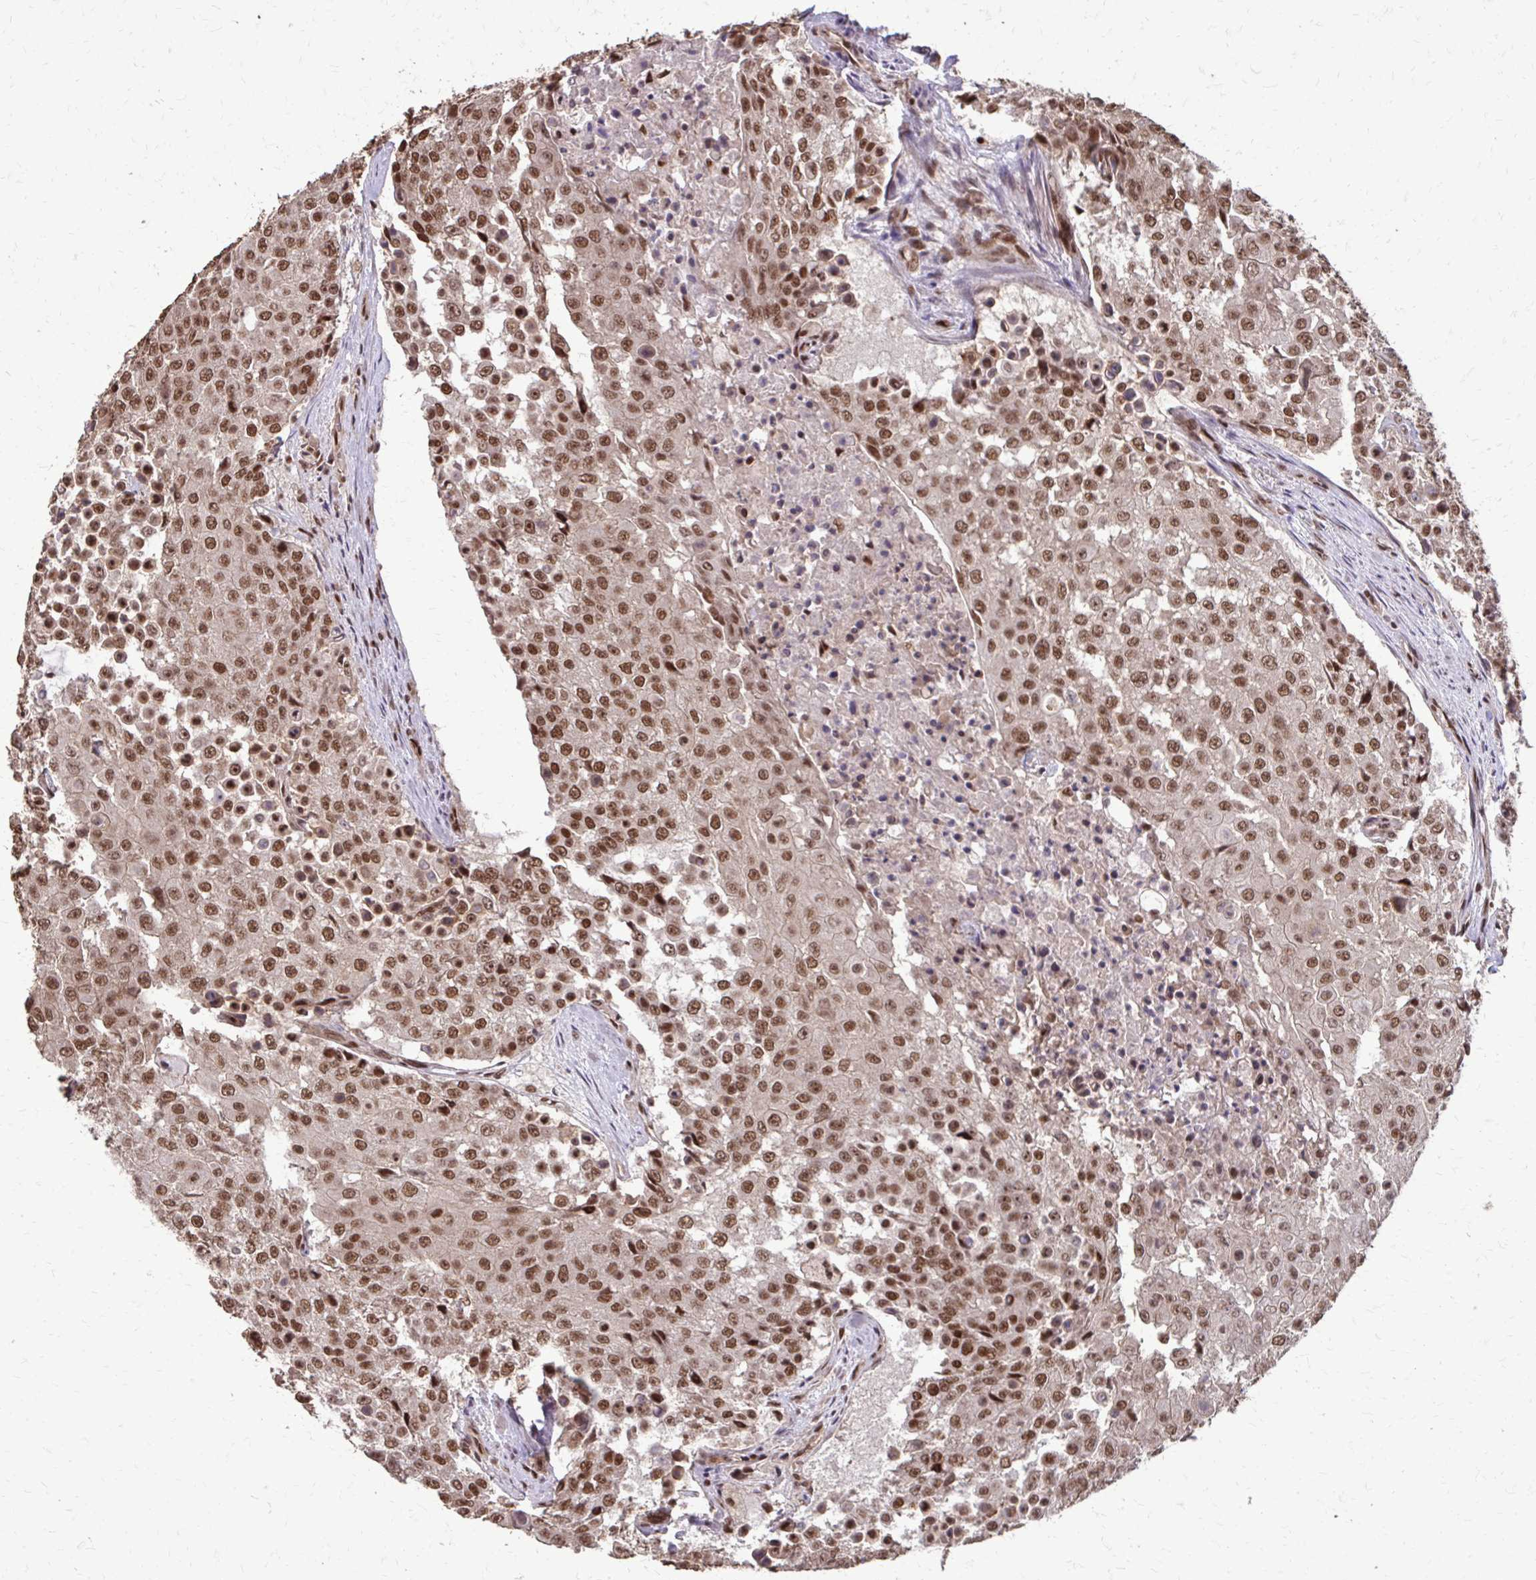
{"staining": {"intensity": "moderate", "quantity": ">75%", "location": "nuclear"}, "tissue": "urothelial cancer", "cell_type": "Tumor cells", "image_type": "cancer", "snomed": [{"axis": "morphology", "description": "Urothelial carcinoma, High grade"}, {"axis": "topography", "description": "Urinary bladder"}], "caption": "Immunohistochemical staining of urothelial cancer exhibits medium levels of moderate nuclear protein positivity in approximately >75% of tumor cells.", "gene": "SS18", "patient": {"sex": "female", "age": 63}}